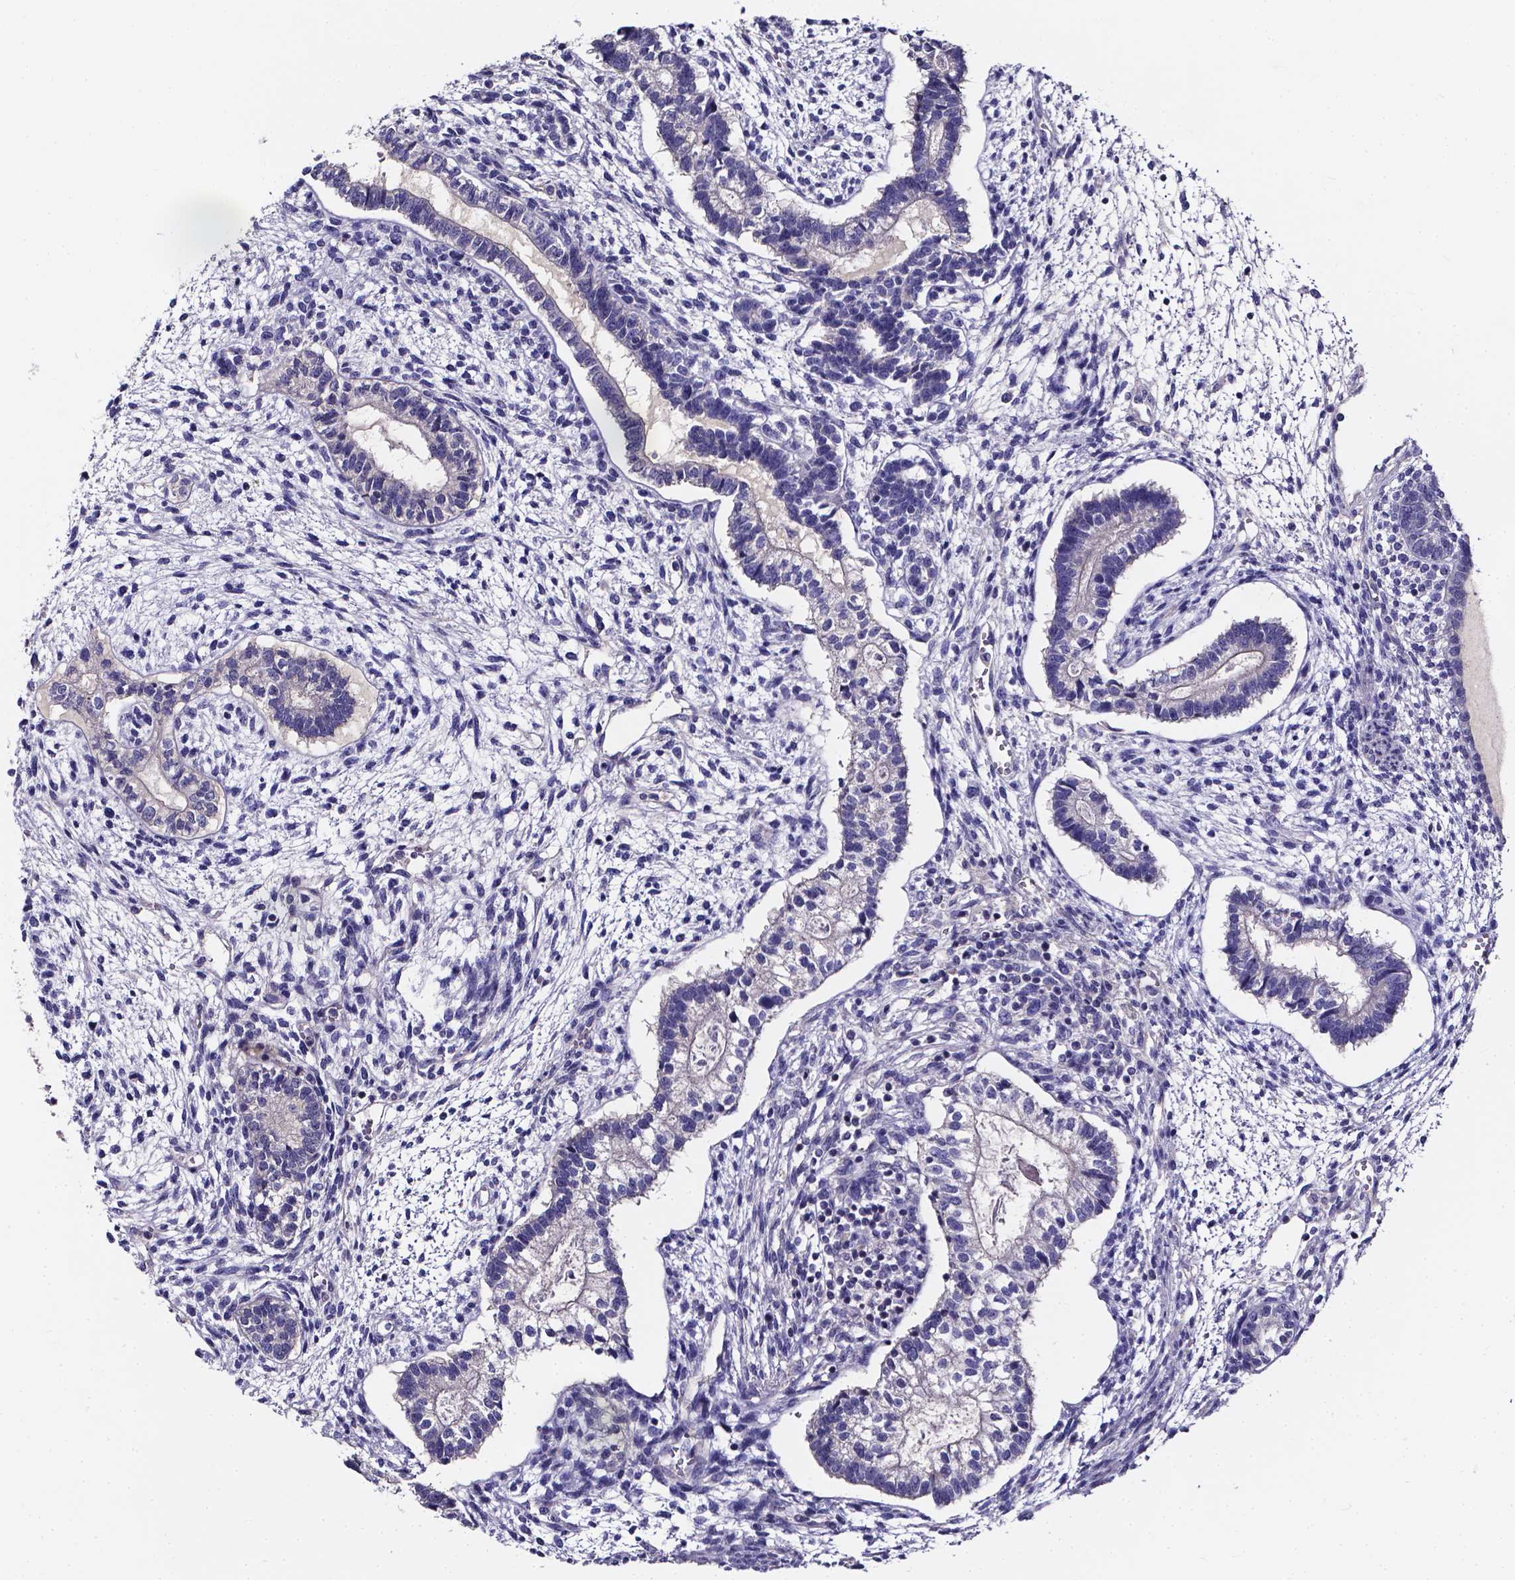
{"staining": {"intensity": "negative", "quantity": "none", "location": "none"}, "tissue": "testis cancer", "cell_type": "Tumor cells", "image_type": "cancer", "snomed": [{"axis": "morphology", "description": "Carcinoma, Embryonal, NOS"}, {"axis": "topography", "description": "Testis"}], "caption": "A high-resolution histopathology image shows immunohistochemistry (IHC) staining of testis cancer (embryonal carcinoma), which exhibits no significant staining in tumor cells.", "gene": "CACNG8", "patient": {"sex": "male", "age": 37}}